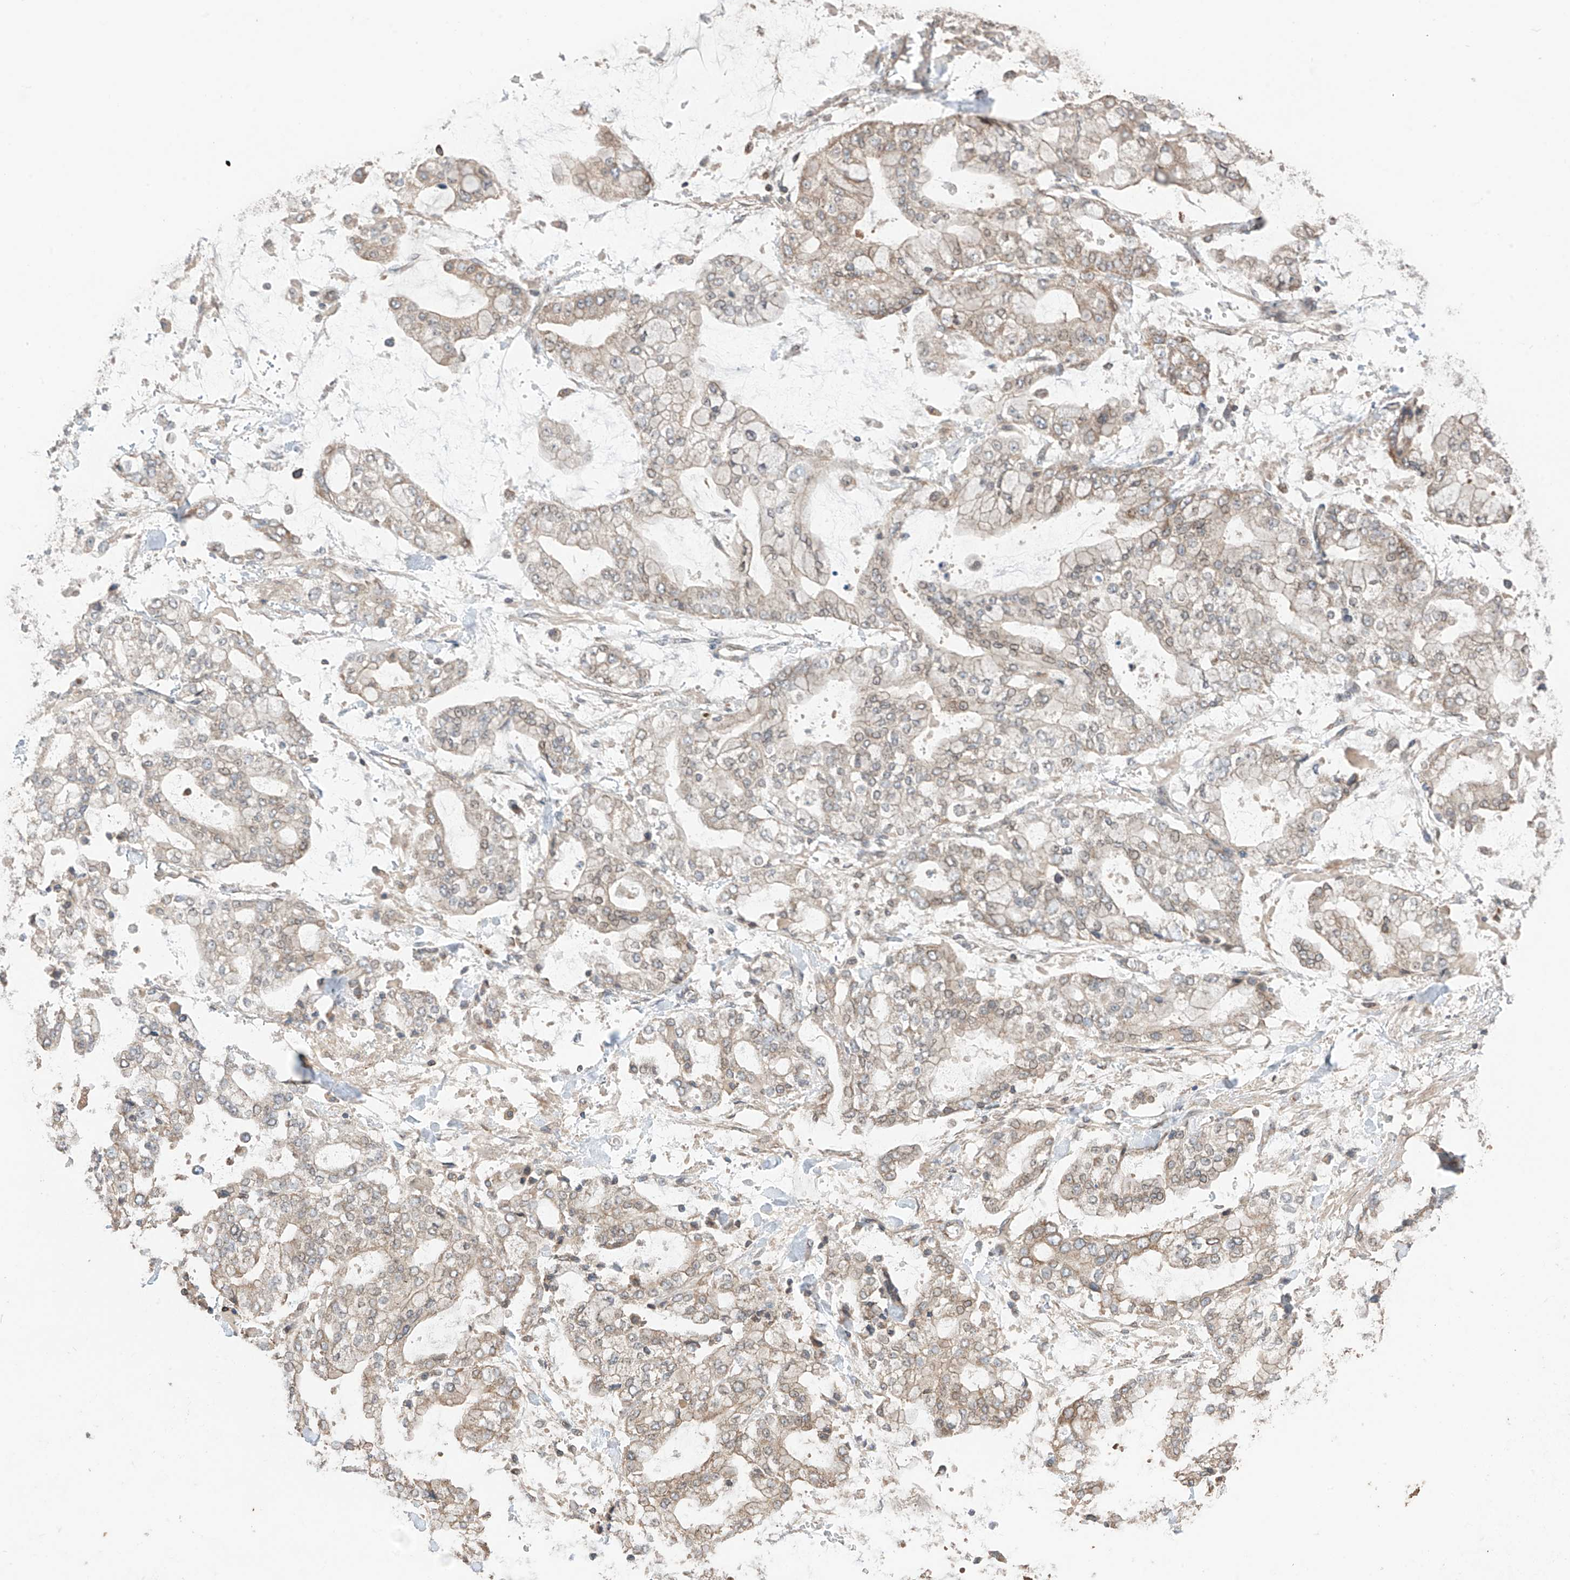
{"staining": {"intensity": "moderate", "quantity": "25%-75%", "location": "cytoplasmic/membranous"}, "tissue": "stomach cancer", "cell_type": "Tumor cells", "image_type": "cancer", "snomed": [{"axis": "morphology", "description": "Normal tissue, NOS"}, {"axis": "morphology", "description": "Adenocarcinoma, NOS"}, {"axis": "topography", "description": "Stomach, upper"}, {"axis": "topography", "description": "Stomach"}], "caption": "The photomicrograph shows staining of stomach adenocarcinoma, revealing moderate cytoplasmic/membranous protein expression (brown color) within tumor cells.", "gene": "AHCTF1", "patient": {"sex": "male", "age": 76}}